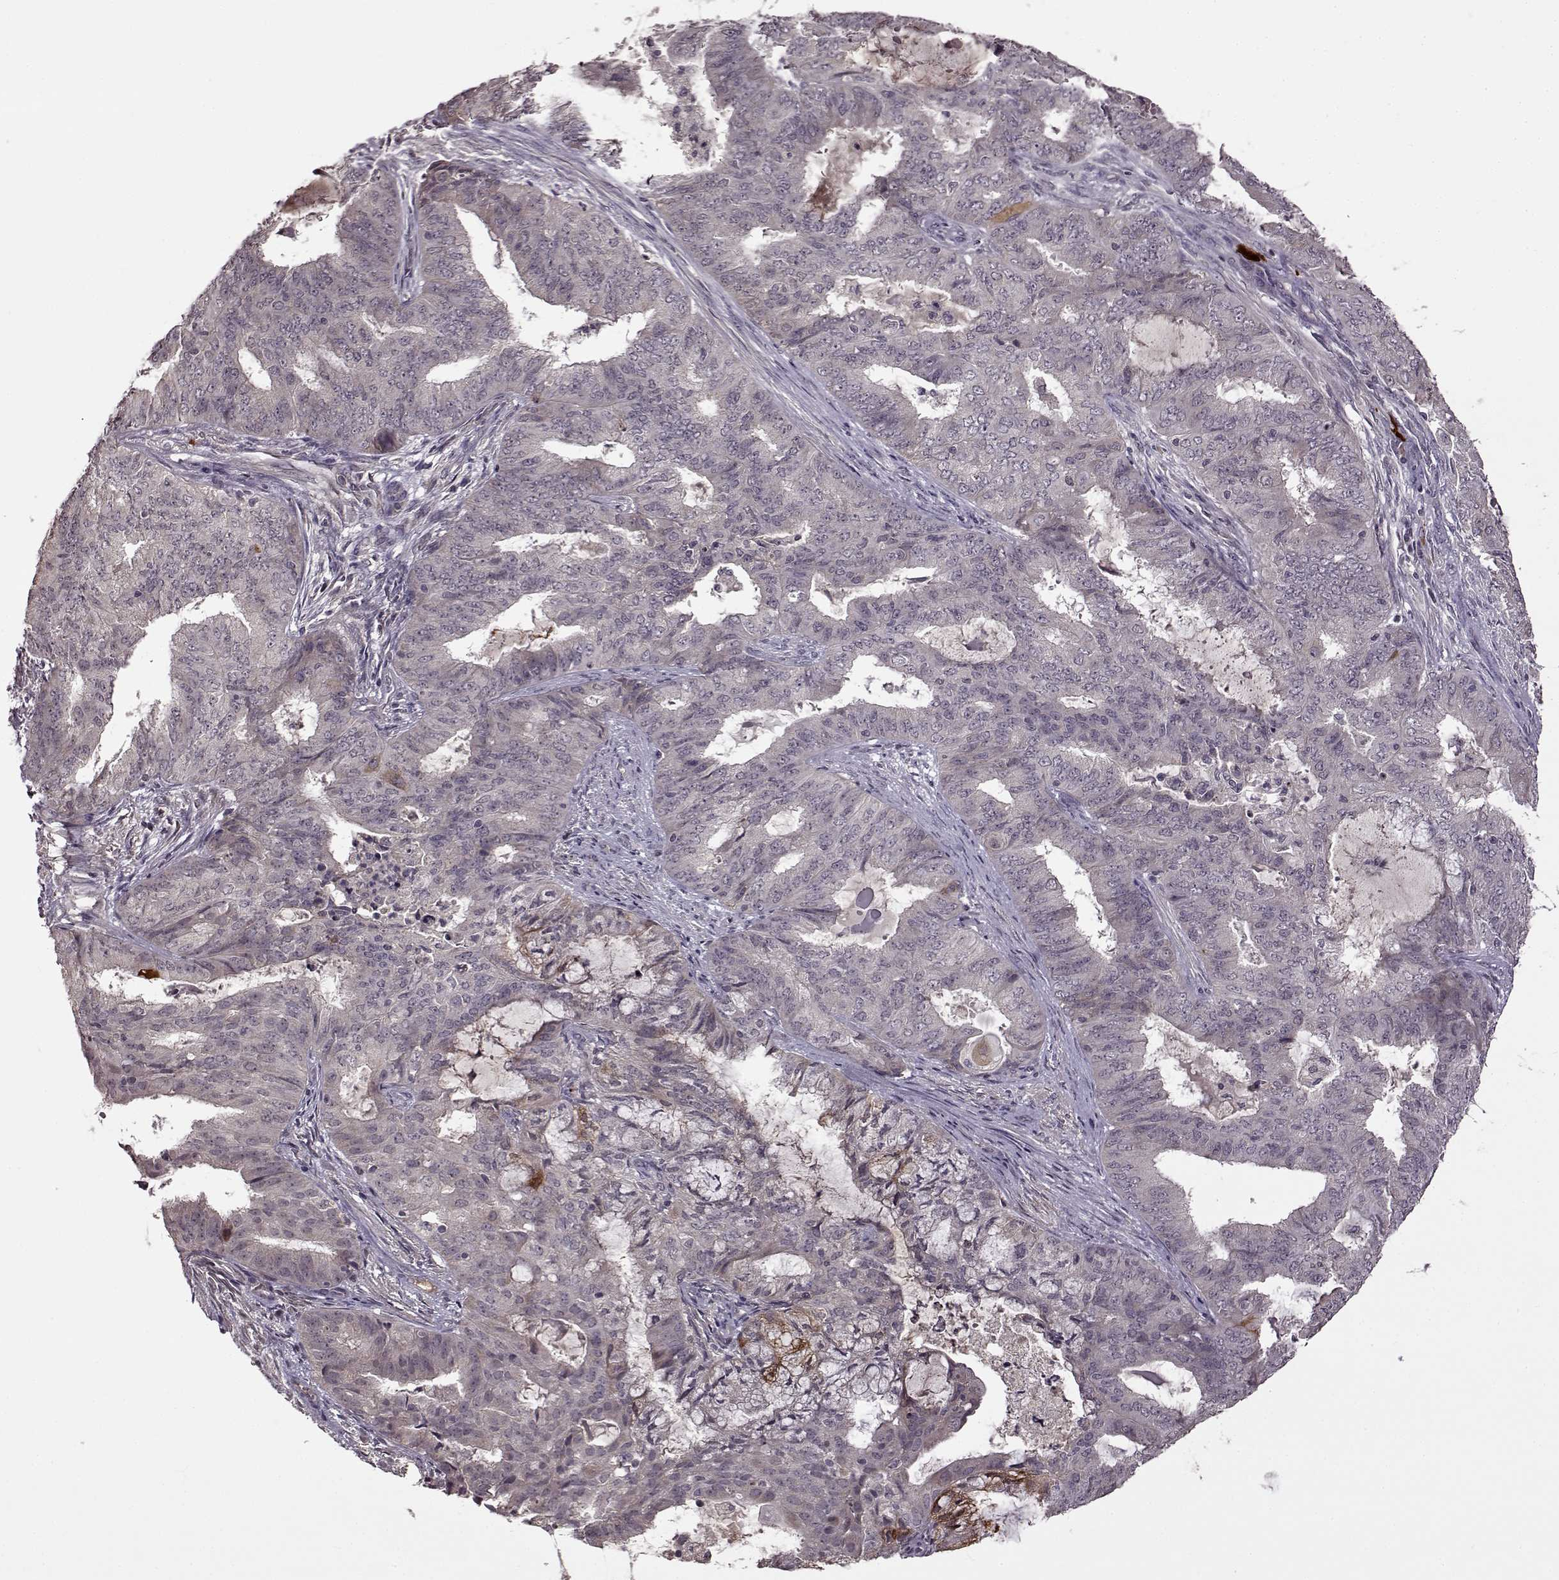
{"staining": {"intensity": "negative", "quantity": "none", "location": "none"}, "tissue": "endometrial cancer", "cell_type": "Tumor cells", "image_type": "cancer", "snomed": [{"axis": "morphology", "description": "Adenocarcinoma, NOS"}, {"axis": "topography", "description": "Endometrium"}], "caption": "High power microscopy image of an IHC histopathology image of endometrial cancer (adenocarcinoma), revealing no significant staining in tumor cells. (Brightfield microscopy of DAB (3,3'-diaminobenzidine) IHC at high magnification).", "gene": "MAIP1", "patient": {"sex": "female", "age": 62}}